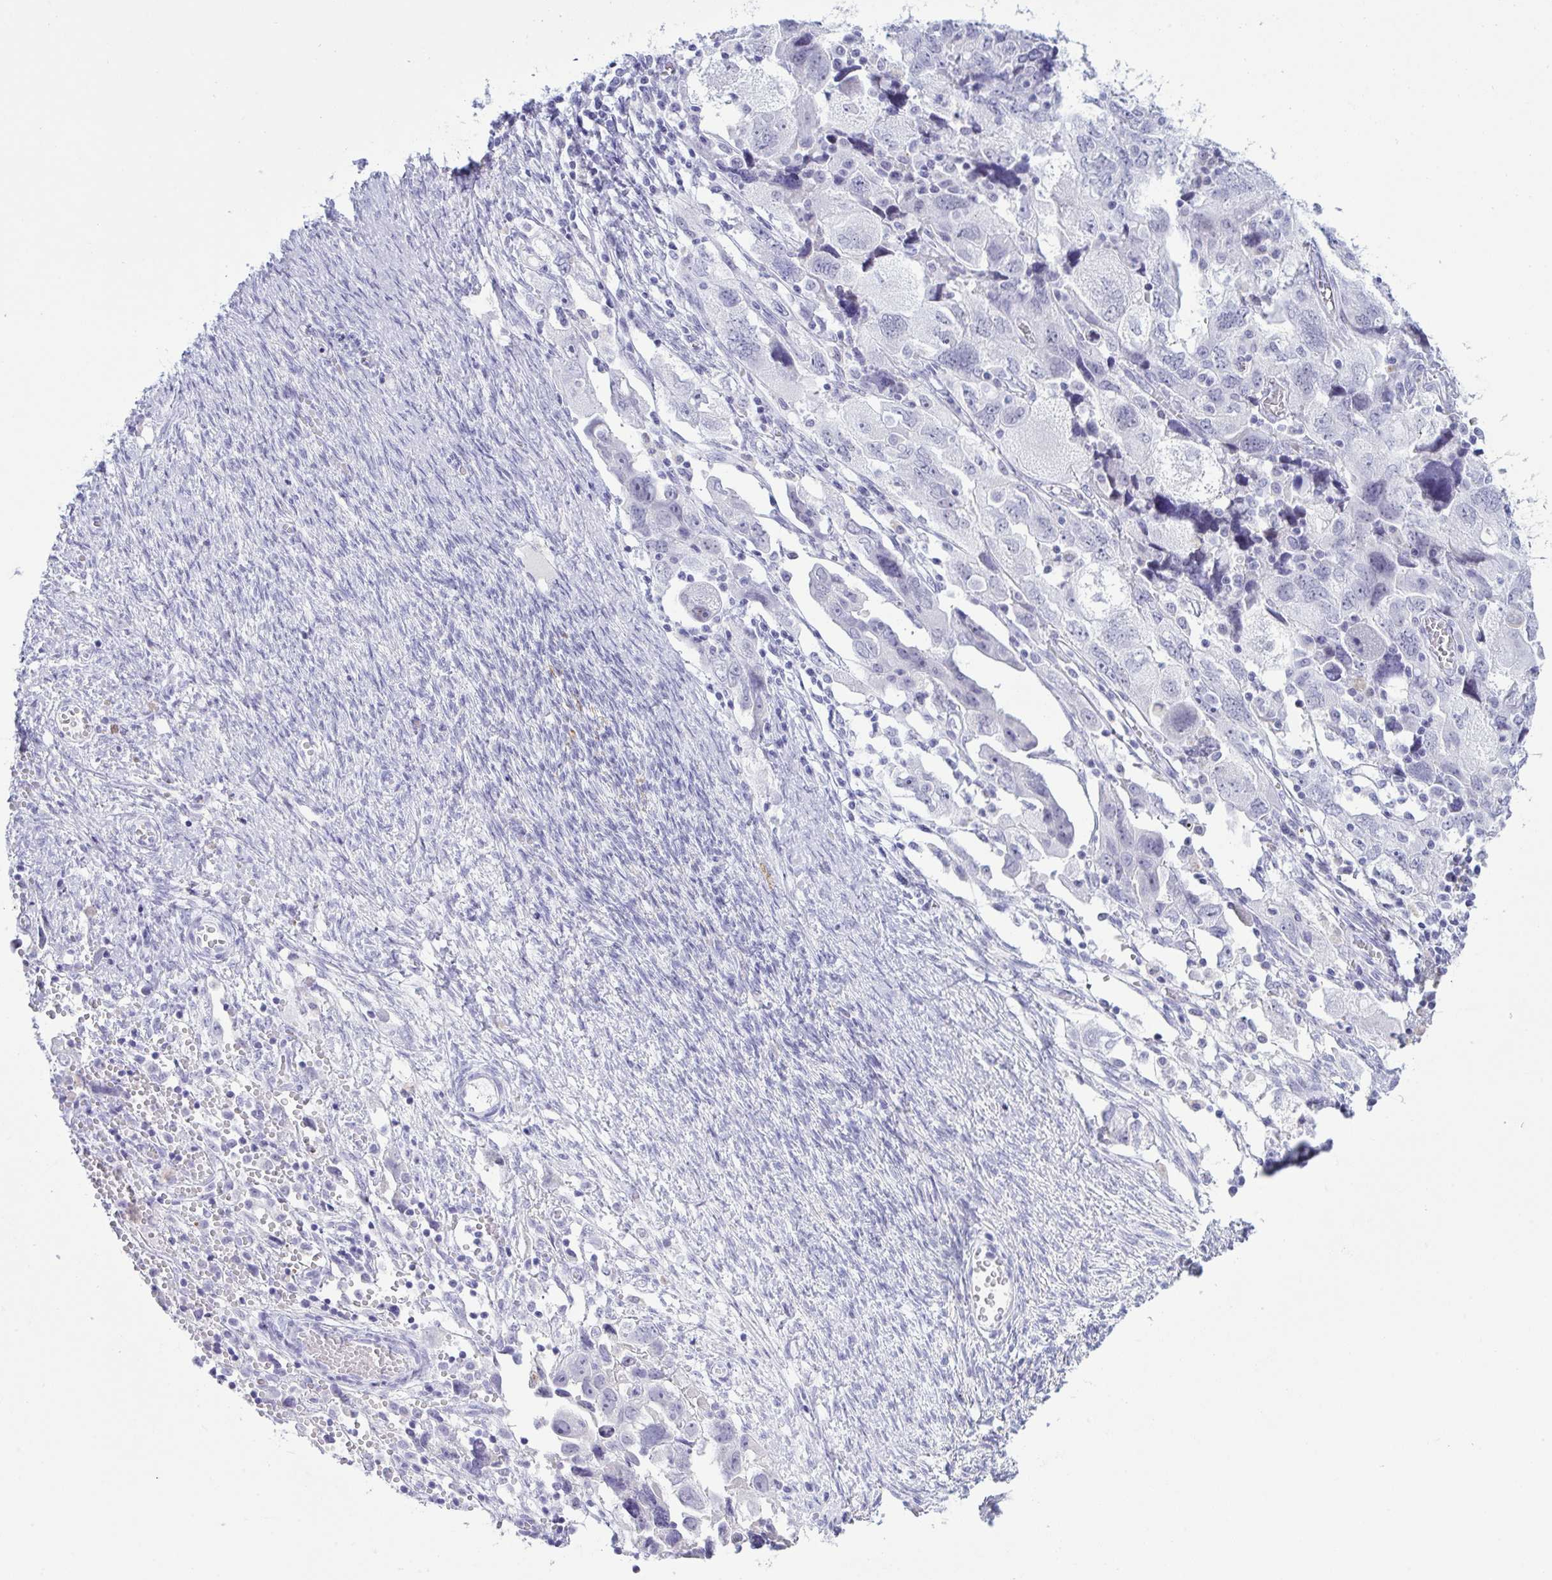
{"staining": {"intensity": "negative", "quantity": "none", "location": "none"}, "tissue": "ovarian cancer", "cell_type": "Tumor cells", "image_type": "cancer", "snomed": [{"axis": "morphology", "description": "Carcinoma, NOS"}, {"axis": "morphology", "description": "Cystadenocarcinoma, serous, NOS"}, {"axis": "topography", "description": "Ovary"}], "caption": "Image shows no protein staining in tumor cells of ovarian cancer tissue. (DAB (3,3'-diaminobenzidine) immunohistochemistry, high magnification).", "gene": "ELN", "patient": {"sex": "female", "age": 69}}